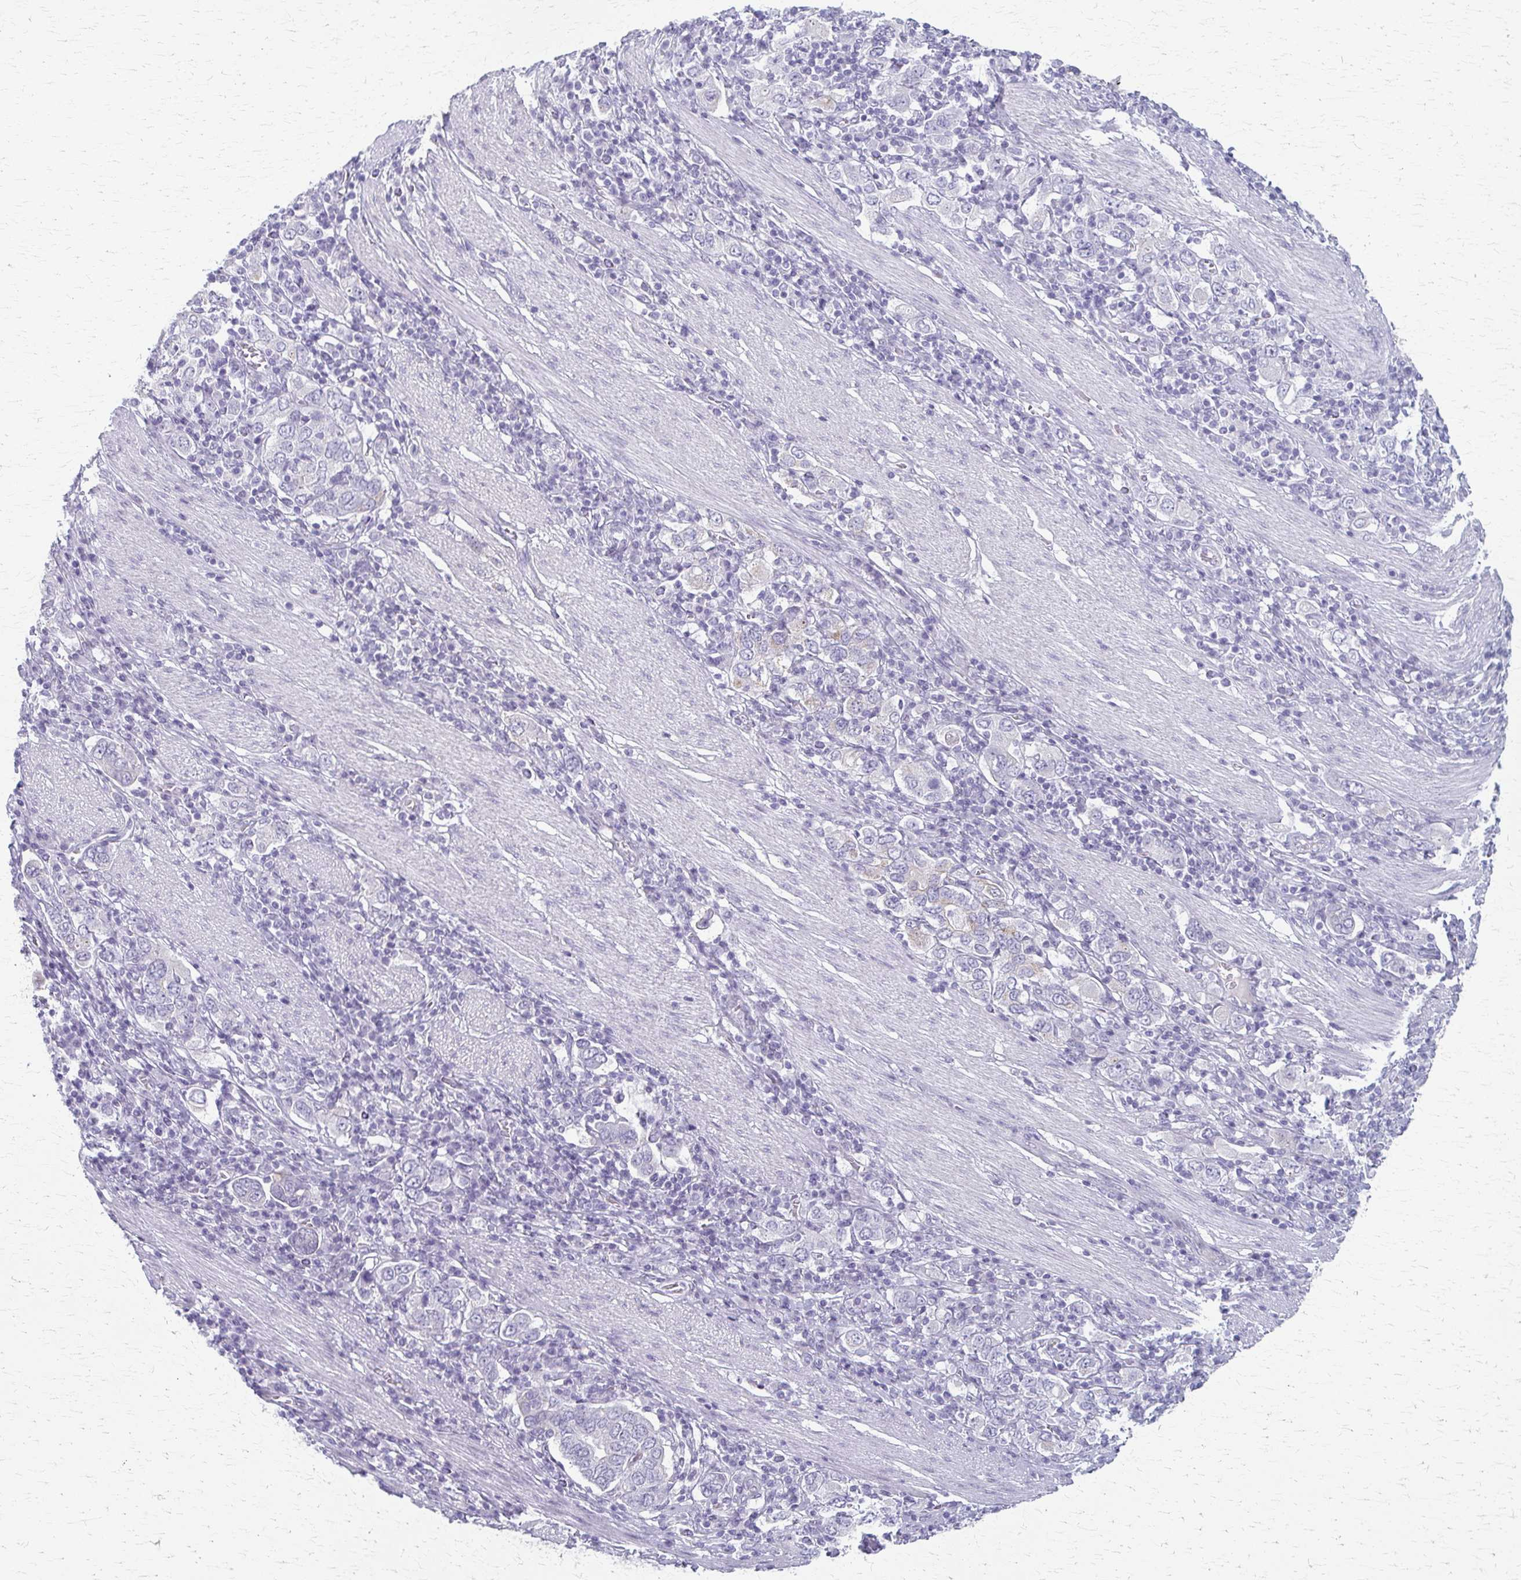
{"staining": {"intensity": "negative", "quantity": "none", "location": "none"}, "tissue": "stomach cancer", "cell_type": "Tumor cells", "image_type": "cancer", "snomed": [{"axis": "morphology", "description": "Adenocarcinoma, NOS"}, {"axis": "topography", "description": "Stomach, upper"}, {"axis": "topography", "description": "Stomach"}], "caption": "DAB immunohistochemical staining of human stomach cancer (adenocarcinoma) reveals no significant positivity in tumor cells. (Immunohistochemistry, brightfield microscopy, high magnification).", "gene": "CYB5A", "patient": {"sex": "male", "age": 62}}